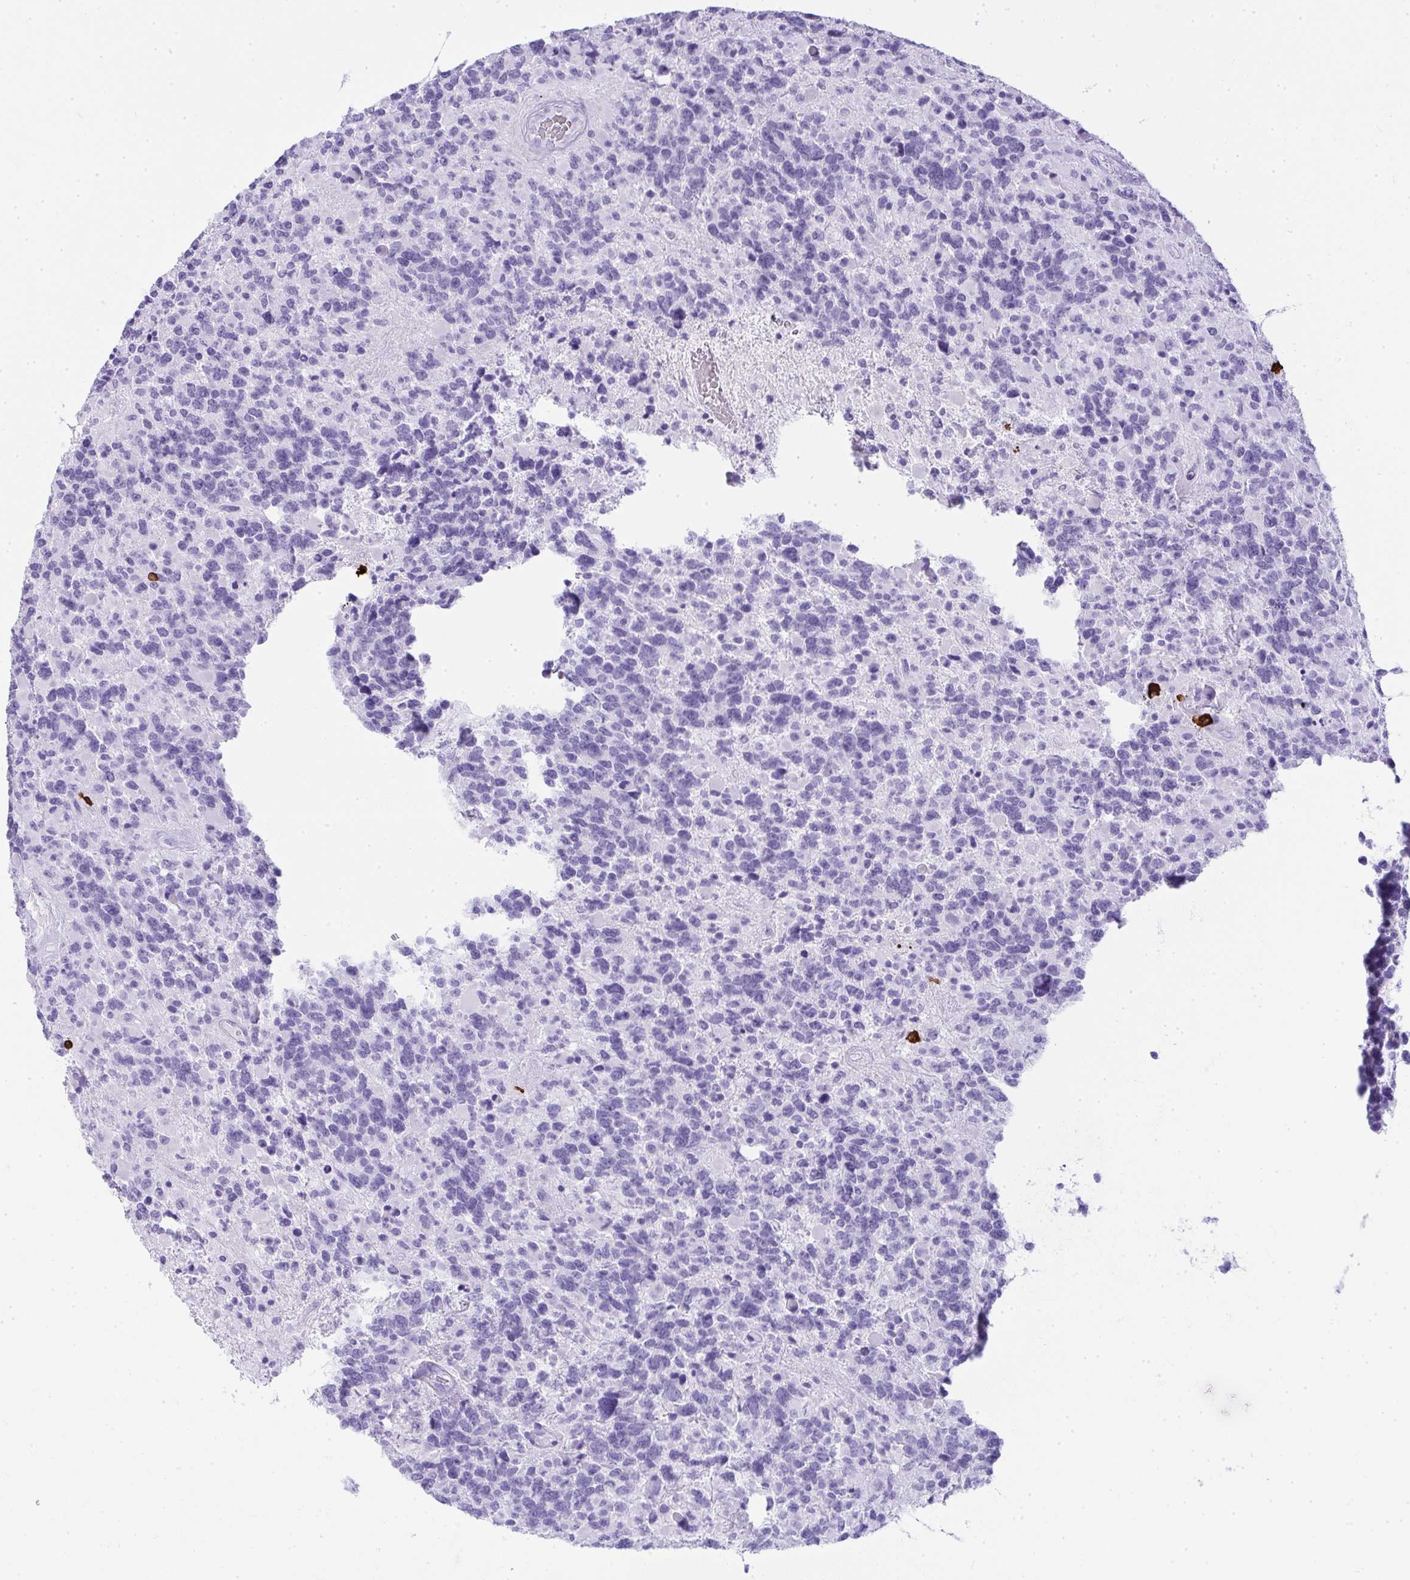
{"staining": {"intensity": "negative", "quantity": "none", "location": "none"}, "tissue": "glioma", "cell_type": "Tumor cells", "image_type": "cancer", "snomed": [{"axis": "morphology", "description": "Glioma, malignant, High grade"}, {"axis": "topography", "description": "Brain"}], "caption": "Image shows no significant protein expression in tumor cells of malignant high-grade glioma. (DAB immunohistochemistry (IHC) with hematoxylin counter stain).", "gene": "CDADC1", "patient": {"sex": "female", "age": 40}}